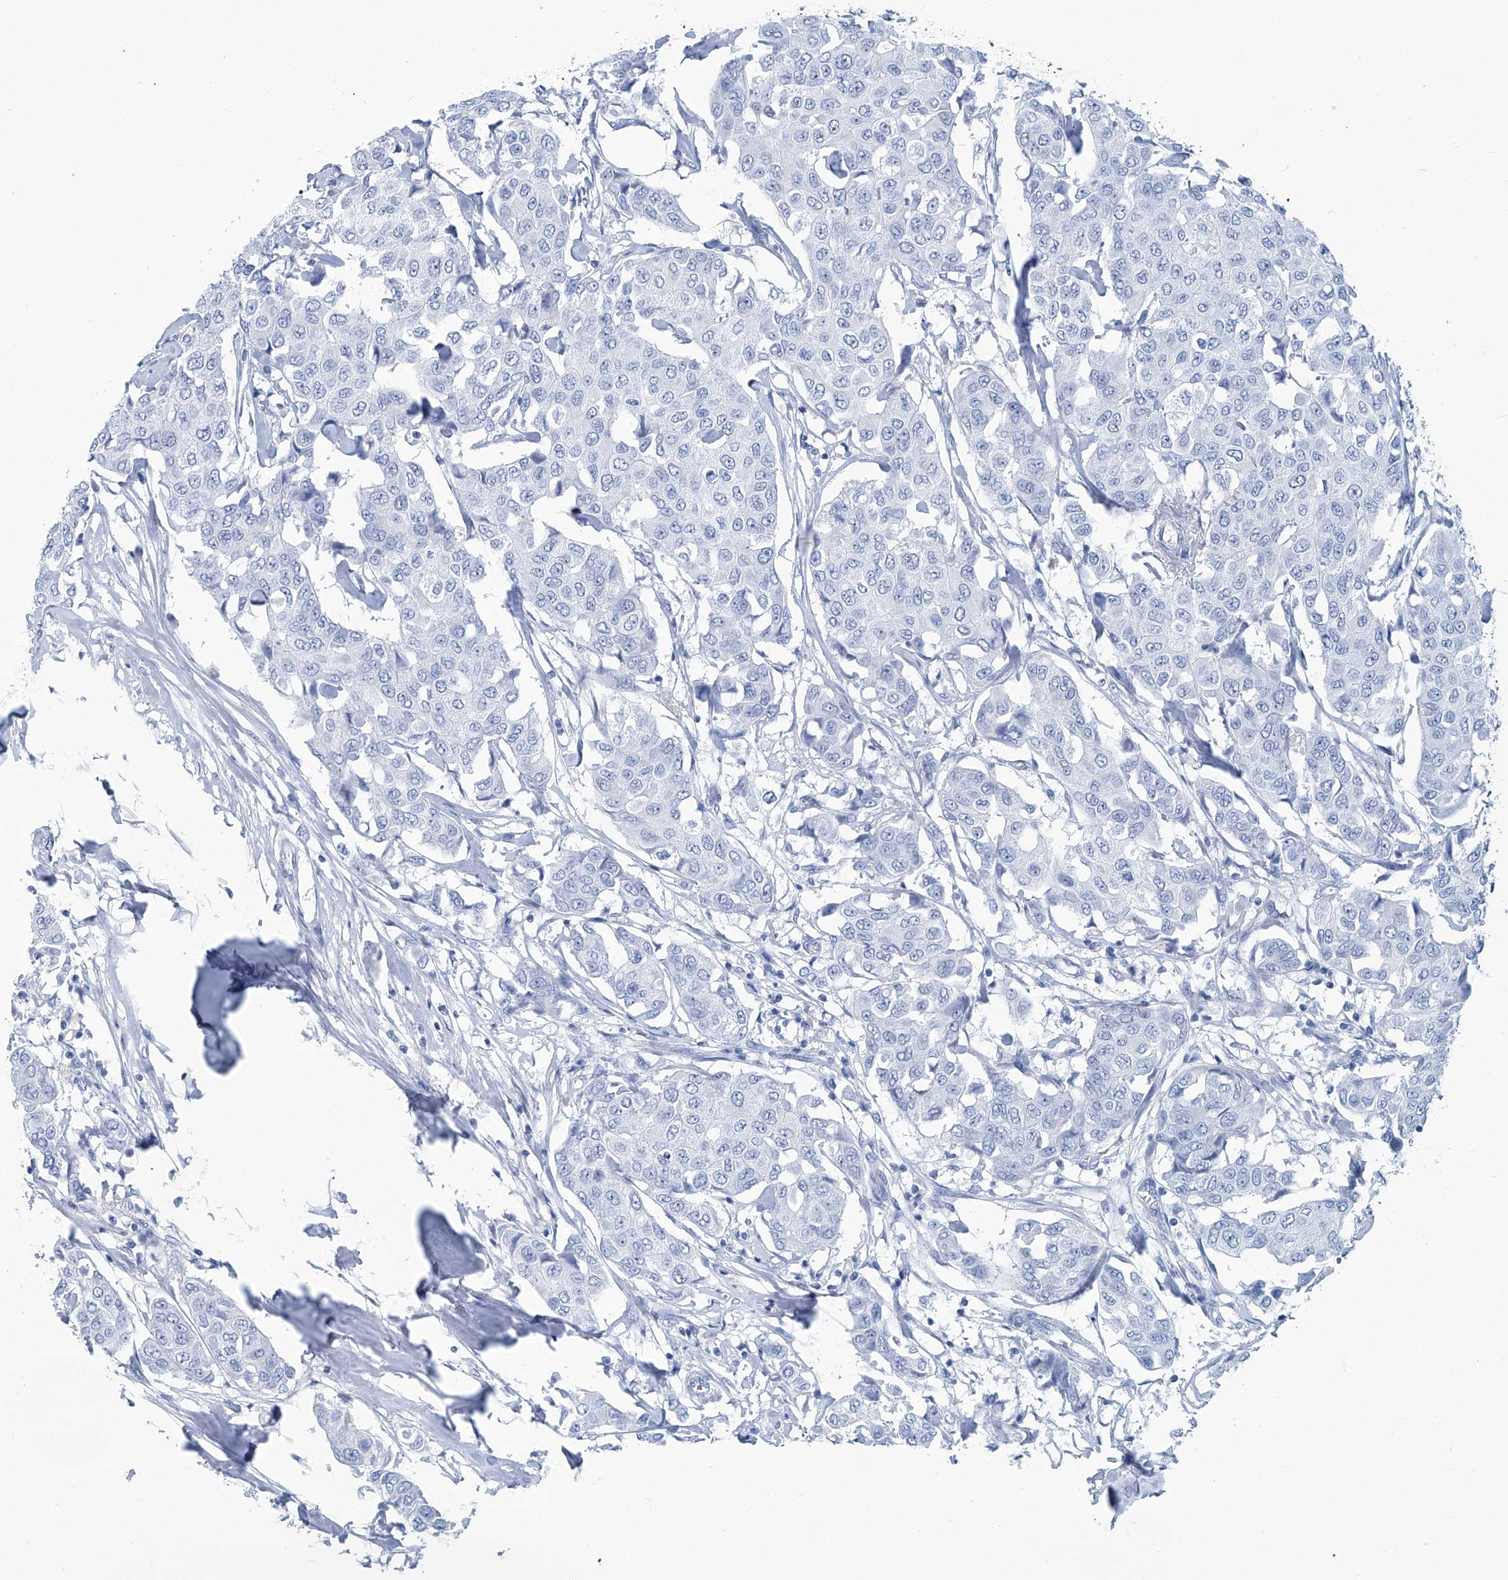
{"staining": {"intensity": "negative", "quantity": "none", "location": "none"}, "tissue": "breast cancer", "cell_type": "Tumor cells", "image_type": "cancer", "snomed": [{"axis": "morphology", "description": "Duct carcinoma"}, {"axis": "topography", "description": "Breast"}], "caption": "Immunohistochemical staining of human breast cancer exhibits no significant expression in tumor cells. Nuclei are stained in blue.", "gene": "PFKL", "patient": {"sex": "female", "age": 80}}